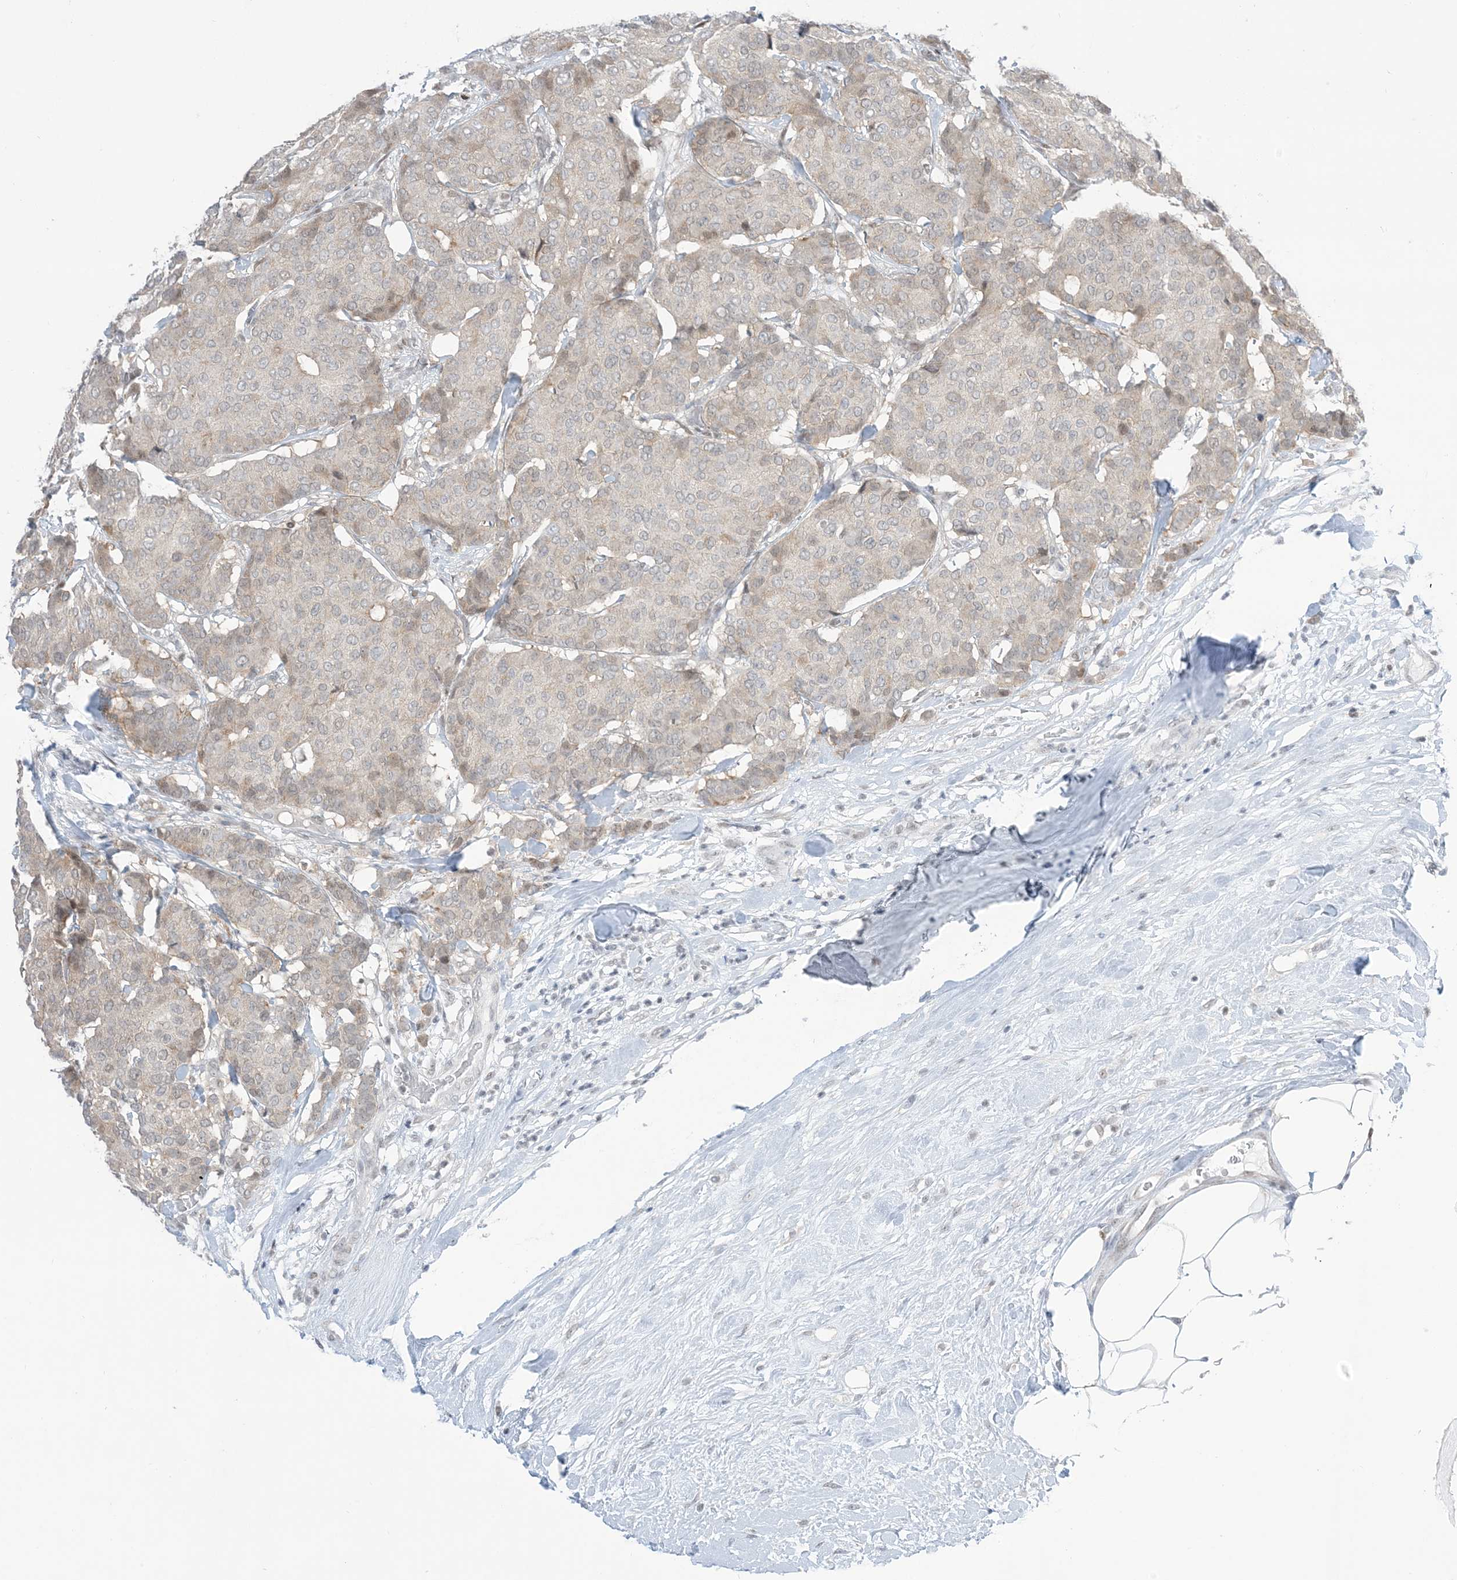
{"staining": {"intensity": "negative", "quantity": "none", "location": "none"}, "tissue": "breast cancer", "cell_type": "Tumor cells", "image_type": "cancer", "snomed": [{"axis": "morphology", "description": "Duct carcinoma"}, {"axis": "topography", "description": "Breast"}], "caption": "Micrograph shows no significant protein staining in tumor cells of breast cancer.", "gene": "TFPT", "patient": {"sex": "female", "age": 75}}